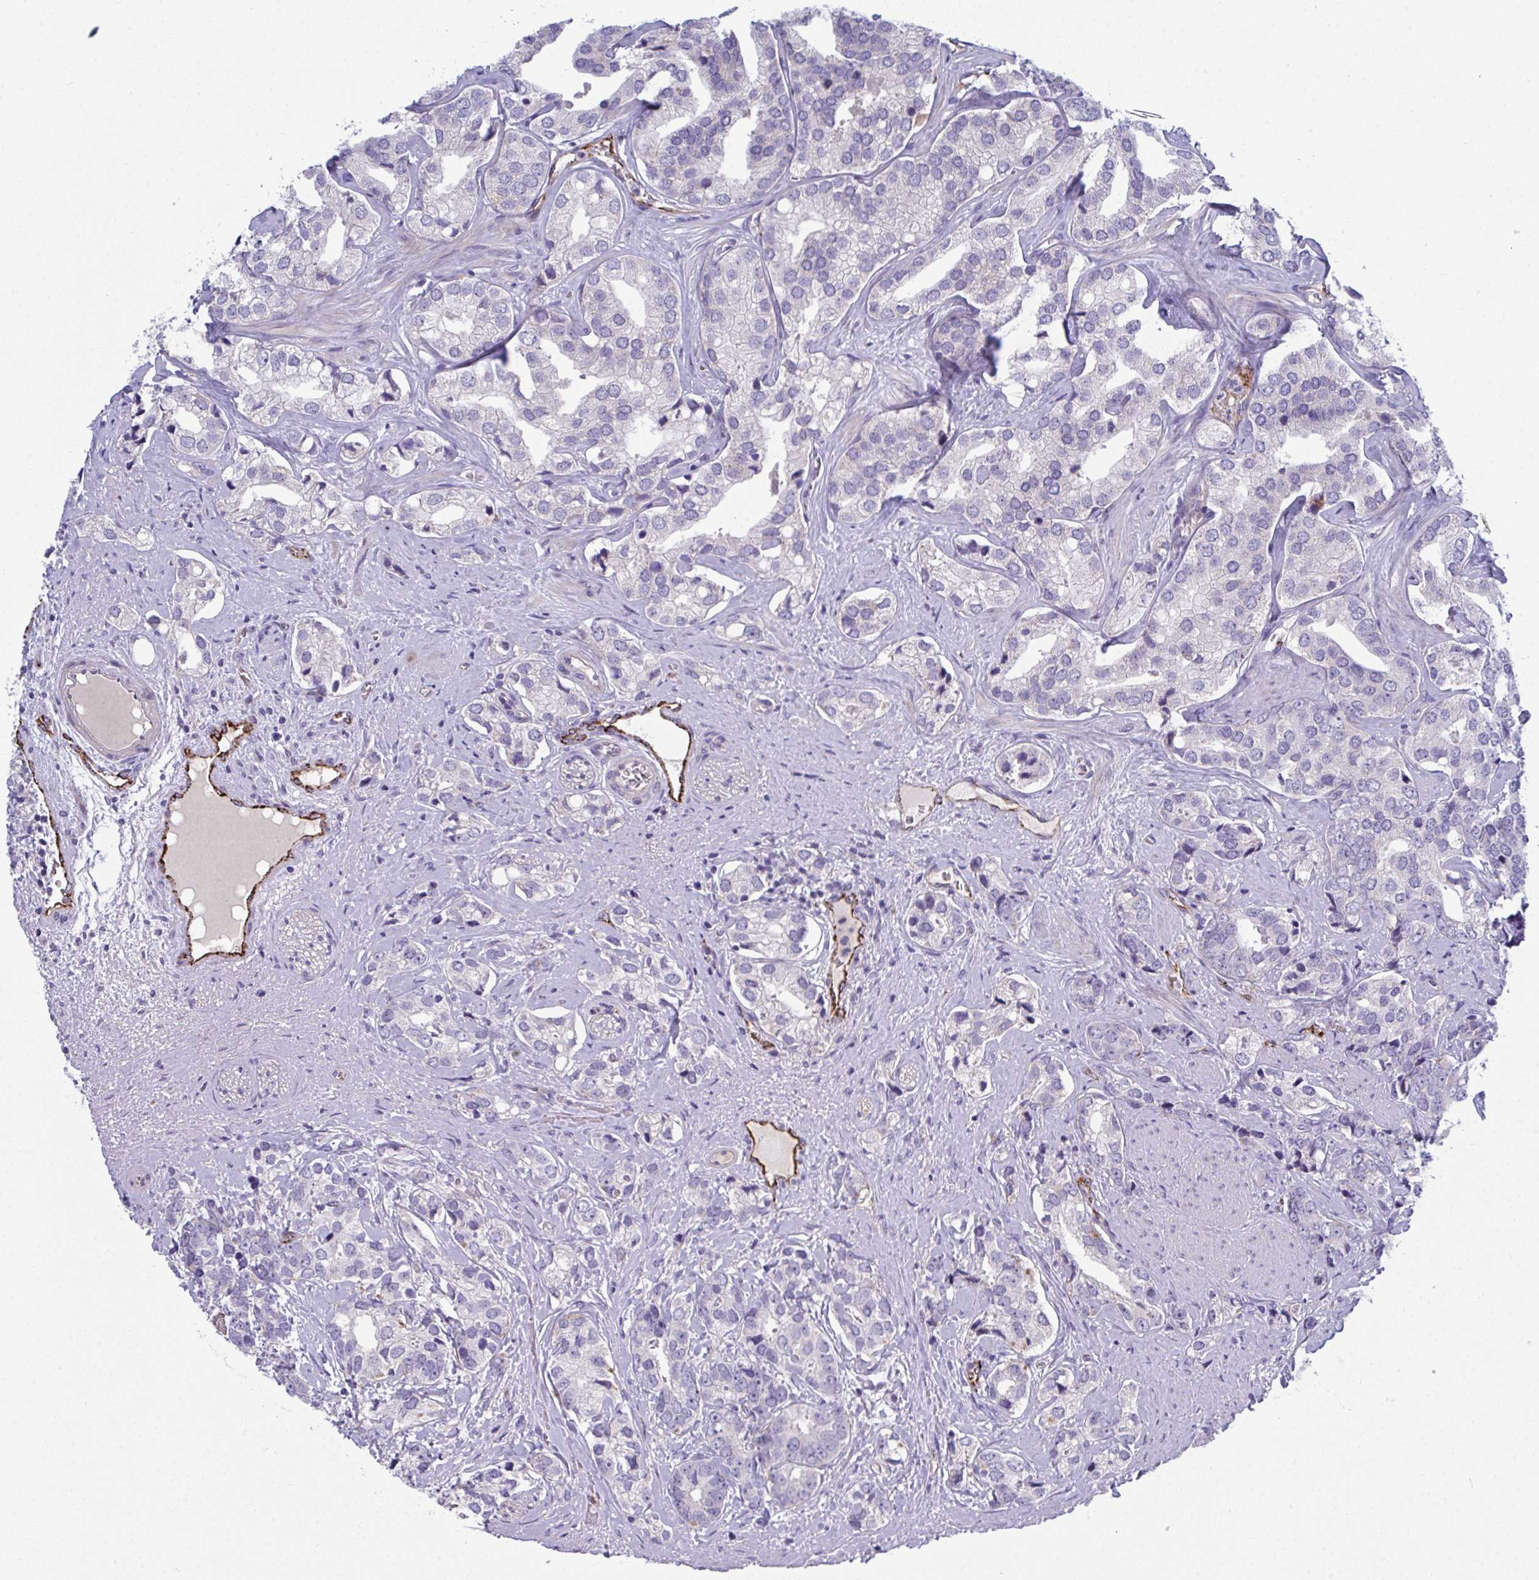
{"staining": {"intensity": "negative", "quantity": "none", "location": "none"}, "tissue": "prostate cancer", "cell_type": "Tumor cells", "image_type": "cancer", "snomed": [{"axis": "morphology", "description": "Adenocarcinoma, High grade"}, {"axis": "topography", "description": "Prostate"}], "caption": "IHC of prostate cancer (high-grade adenocarcinoma) shows no staining in tumor cells.", "gene": "TOR1AIP2", "patient": {"sex": "male", "age": 58}}